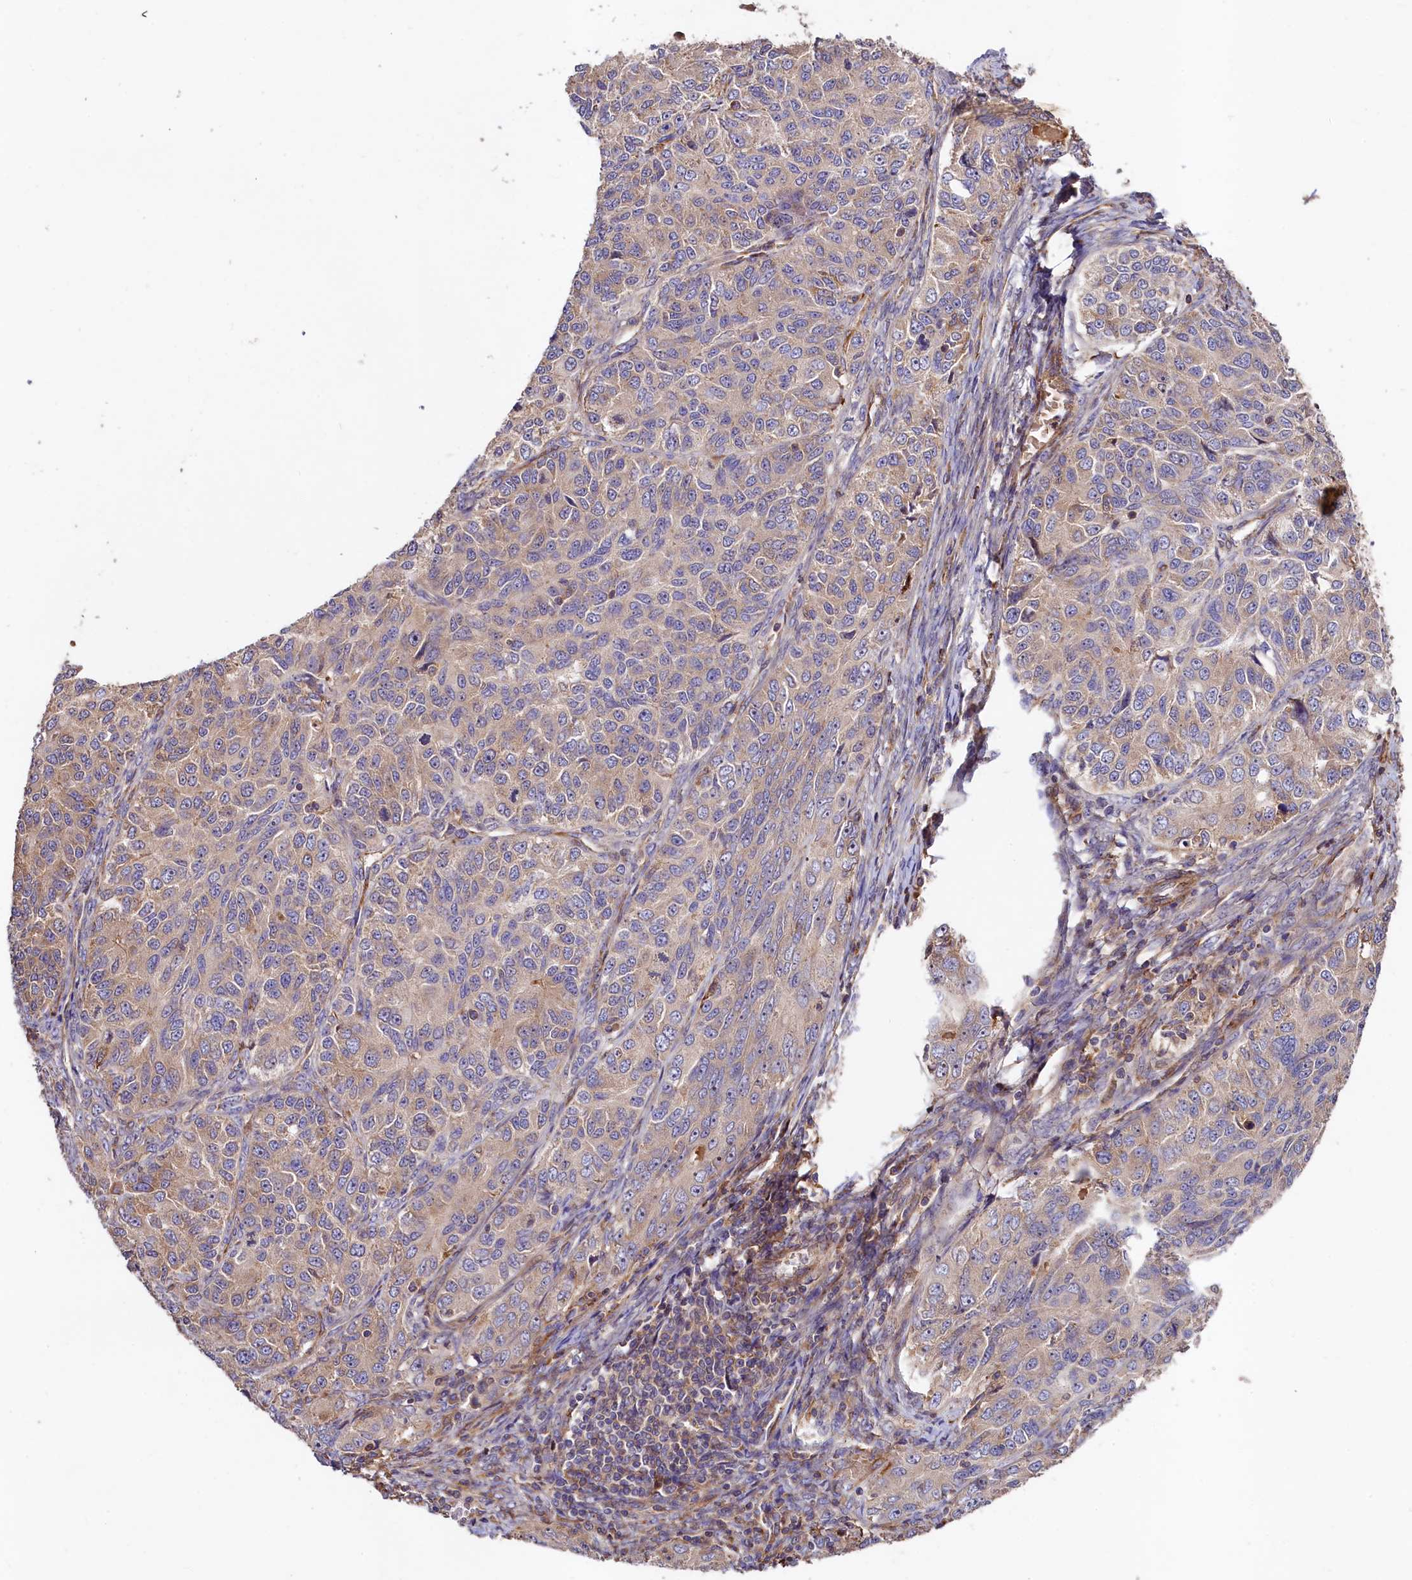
{"staining": {"intensity": "moderate", "quantity": "25%-75%", "location": "cytoplasmic/membranous"}, "tissue": "ovarian cancer", "cell_type": "Tumor cells", "image_type": "cancer", "snomed": [{"axis": "morphology", "description": "Carcinoma, endometroid"}, {"axis": "topography", "description": "Ovary"}], "caption": "IHC micrograph of human ovarian cancer (endometroid carcinoma) stained for a protein (brown), which shows medium levels of moderate cytoplasmic/membranous staining in about 25%-75% of tumor cells.", "gene": "KLHDC4", "patient": {"sex": "female", "age": 51}}